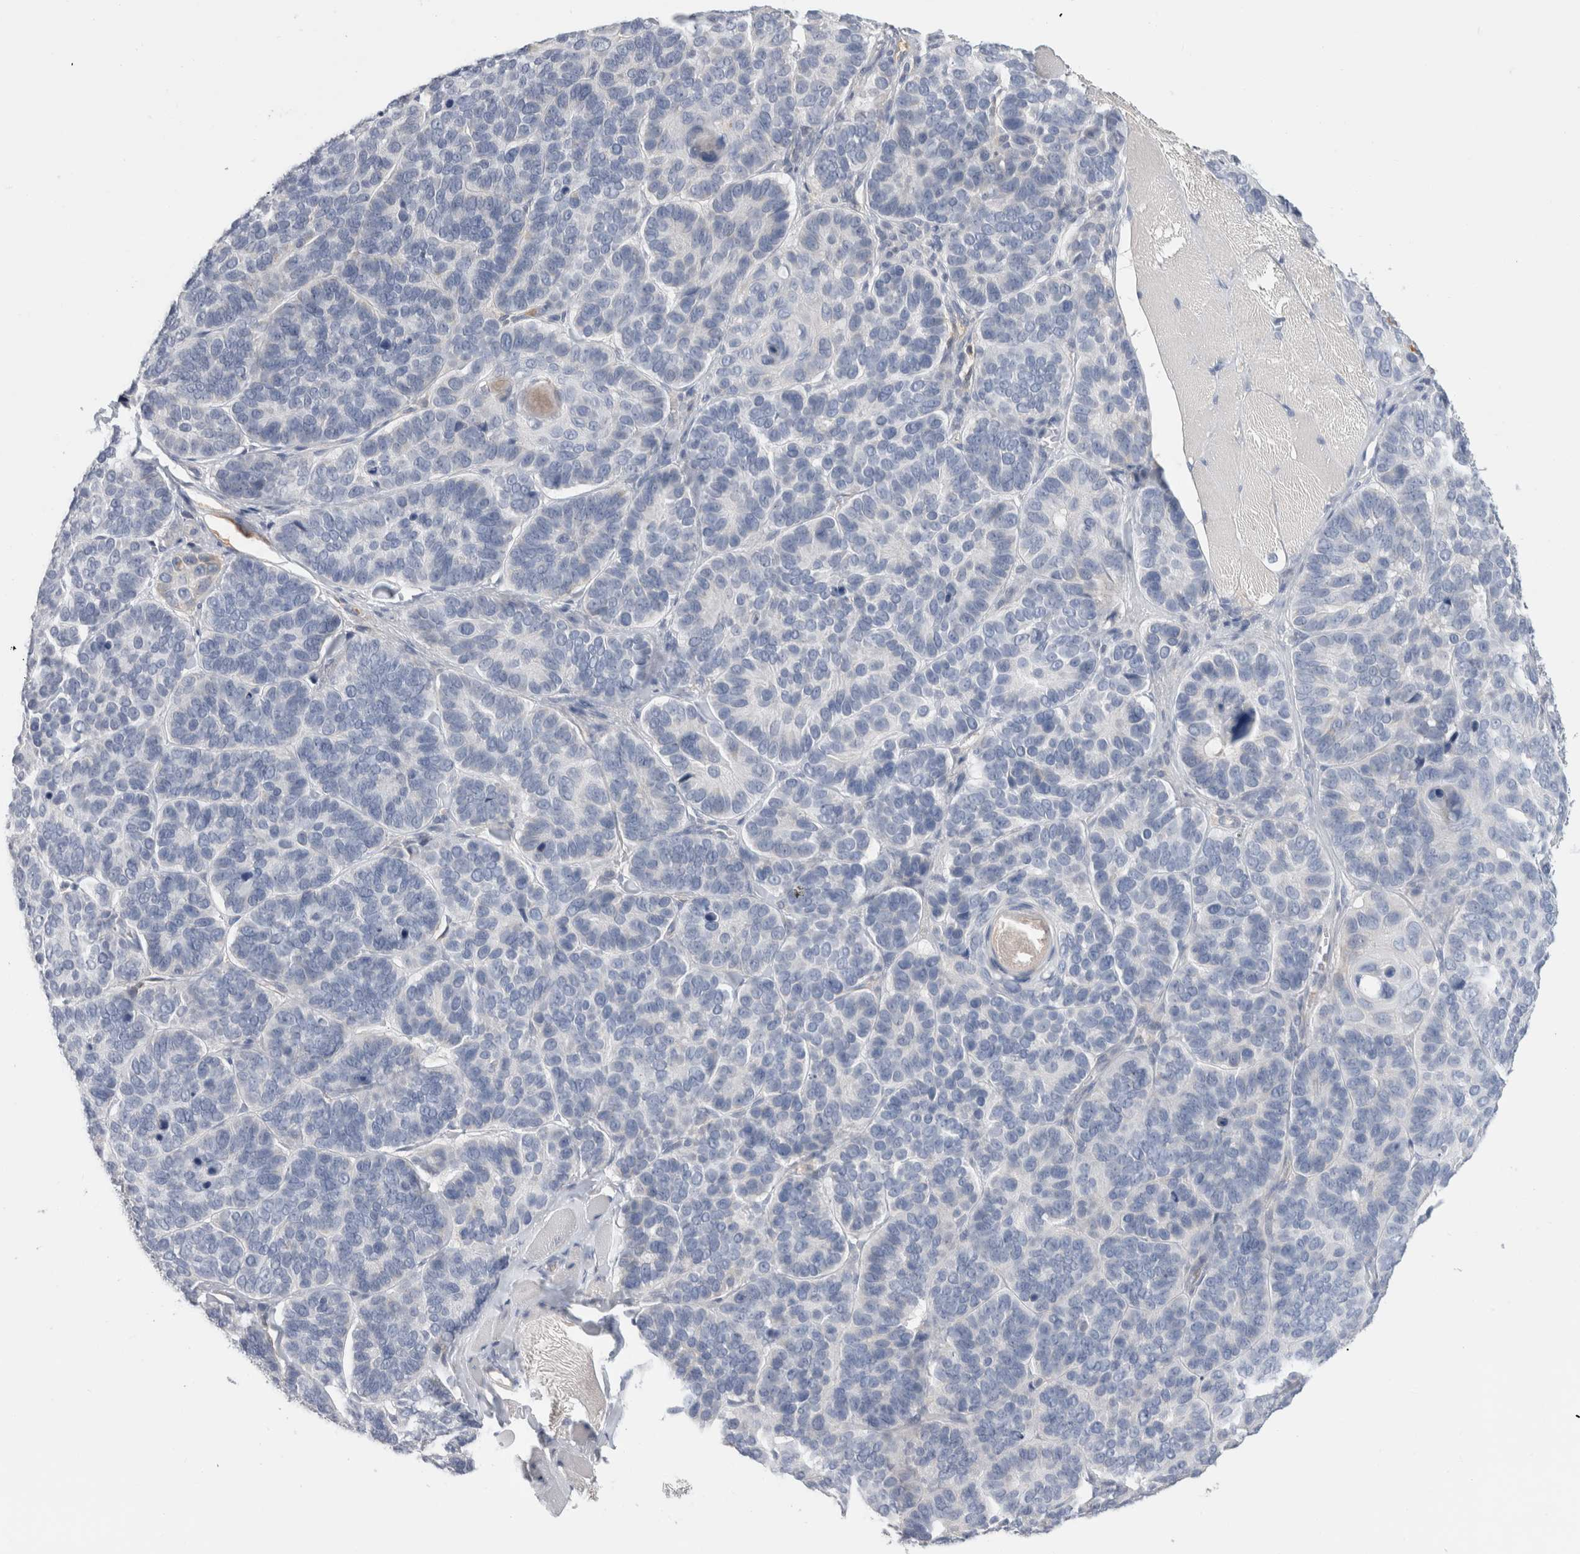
{"staining": {"intensity": "negative", "quantity": "none", "location": "none"}, "tissue": "skin cancer", "cell_type": "Tumor cells", "image_type": "cancer", "snomed": [{"axis": "morphology", "description": "Basal cell carcinoma"}, {"axis": "topography", "description": "Skin"}], "caption": "The histopathology image displays no significant staining in tumor cells of skin cancer. (Immunohistochemistry, brightfield microscopy, high magnification).", "gene": "SCGB1A1", "patient": {"sex": "male", "age": 62}}